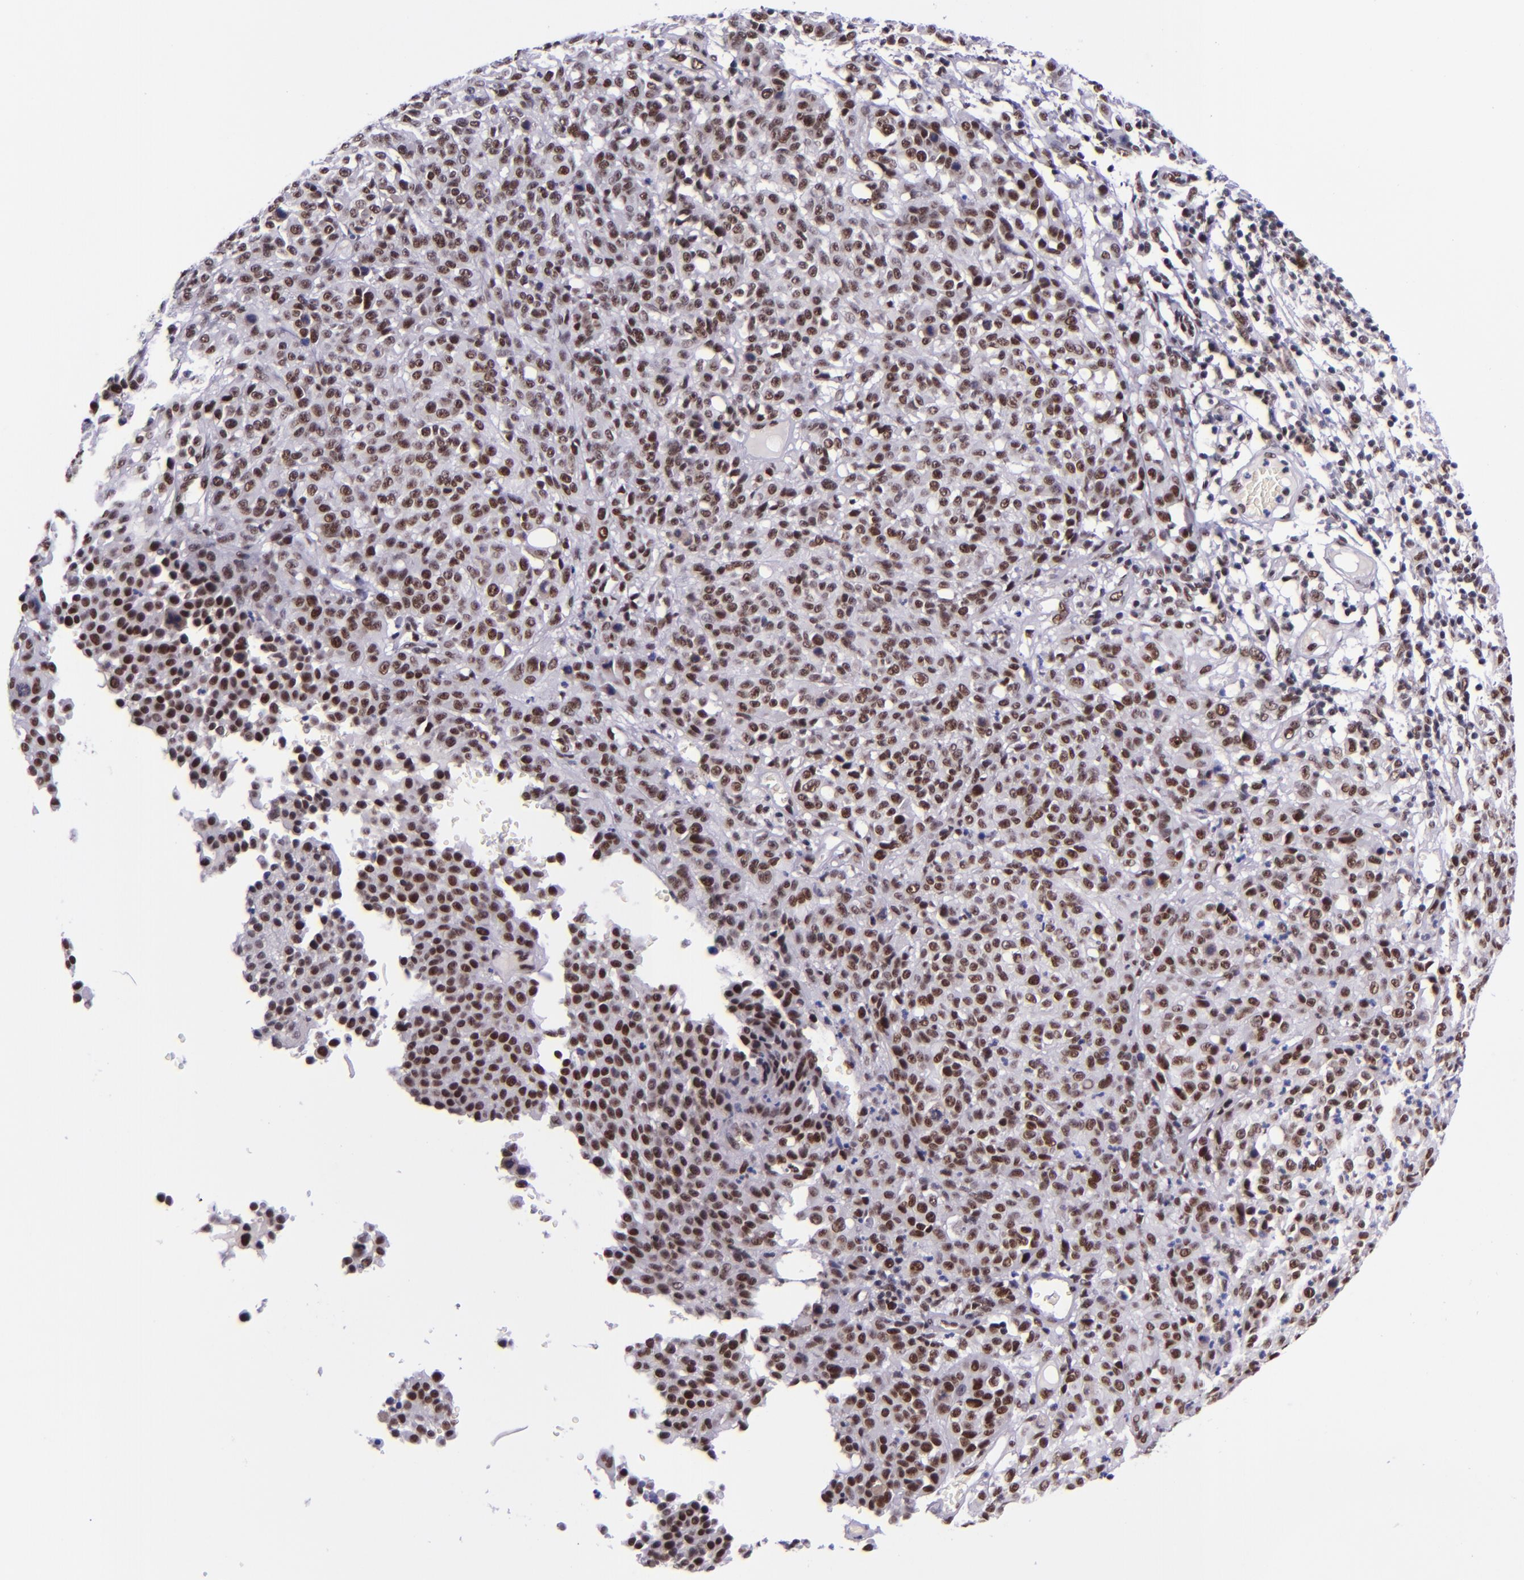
{"staining": {"intensity": "moderate", "quantity": ">75%", "location": "nuclear"}, "tissue": "melanoma", "cell_type": "Tumor cells", "image_type": "cancer", "snomed": [{"axis": "morphology", "description": "Malignant melanoma, NOS"}, {"axis": "topography", "description": "Skin"}], "caption": "Immunohistochemistry (IHC) photomicrograph of human malignant melanoma stained for a protein (brown), which shows medium levels of moderate nuclear positivity in approximately >75% of tumor cells.", "gene": "GPKOW", "patient": {"sex": "female", "age": 49}}